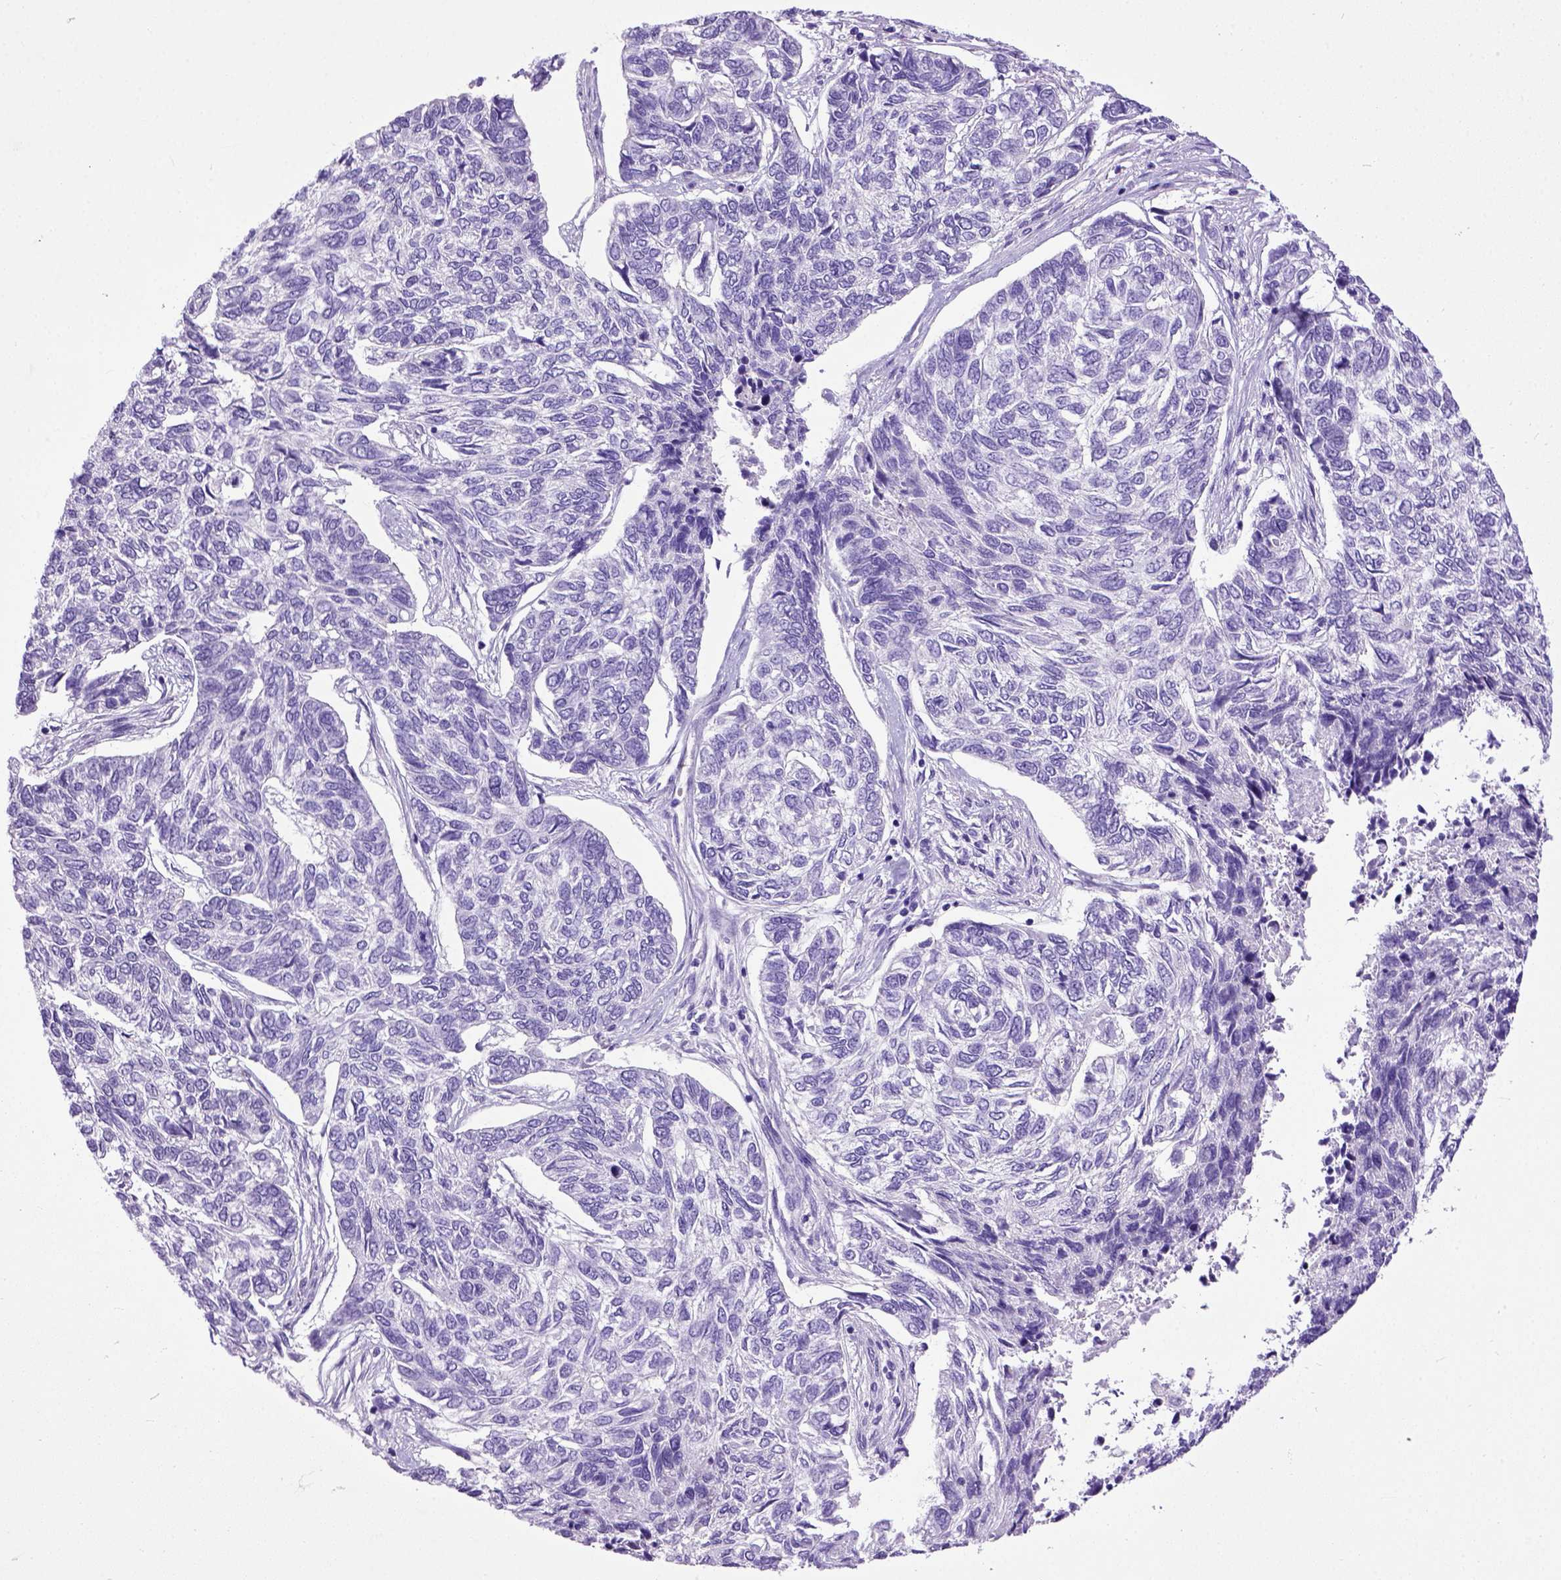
{"staining": {"intensity": "negative", "quantity": "none", "location": "none"}, "tissue": "skin cancer", "cell_type": "Tumor cells", "image_type": "cancer", "snomed": [{"axis": "morphology", "description": "Basal cell carcinoma"}, {"axis": "topography", "description": "Skin"}], "caption": "Protein analysis of basal cell carcinoma (skin) demonstrates no significant positivity in tumor cells.", "gene": "ADAMTS8", "patient": {"sex": "female", "age": 65}}